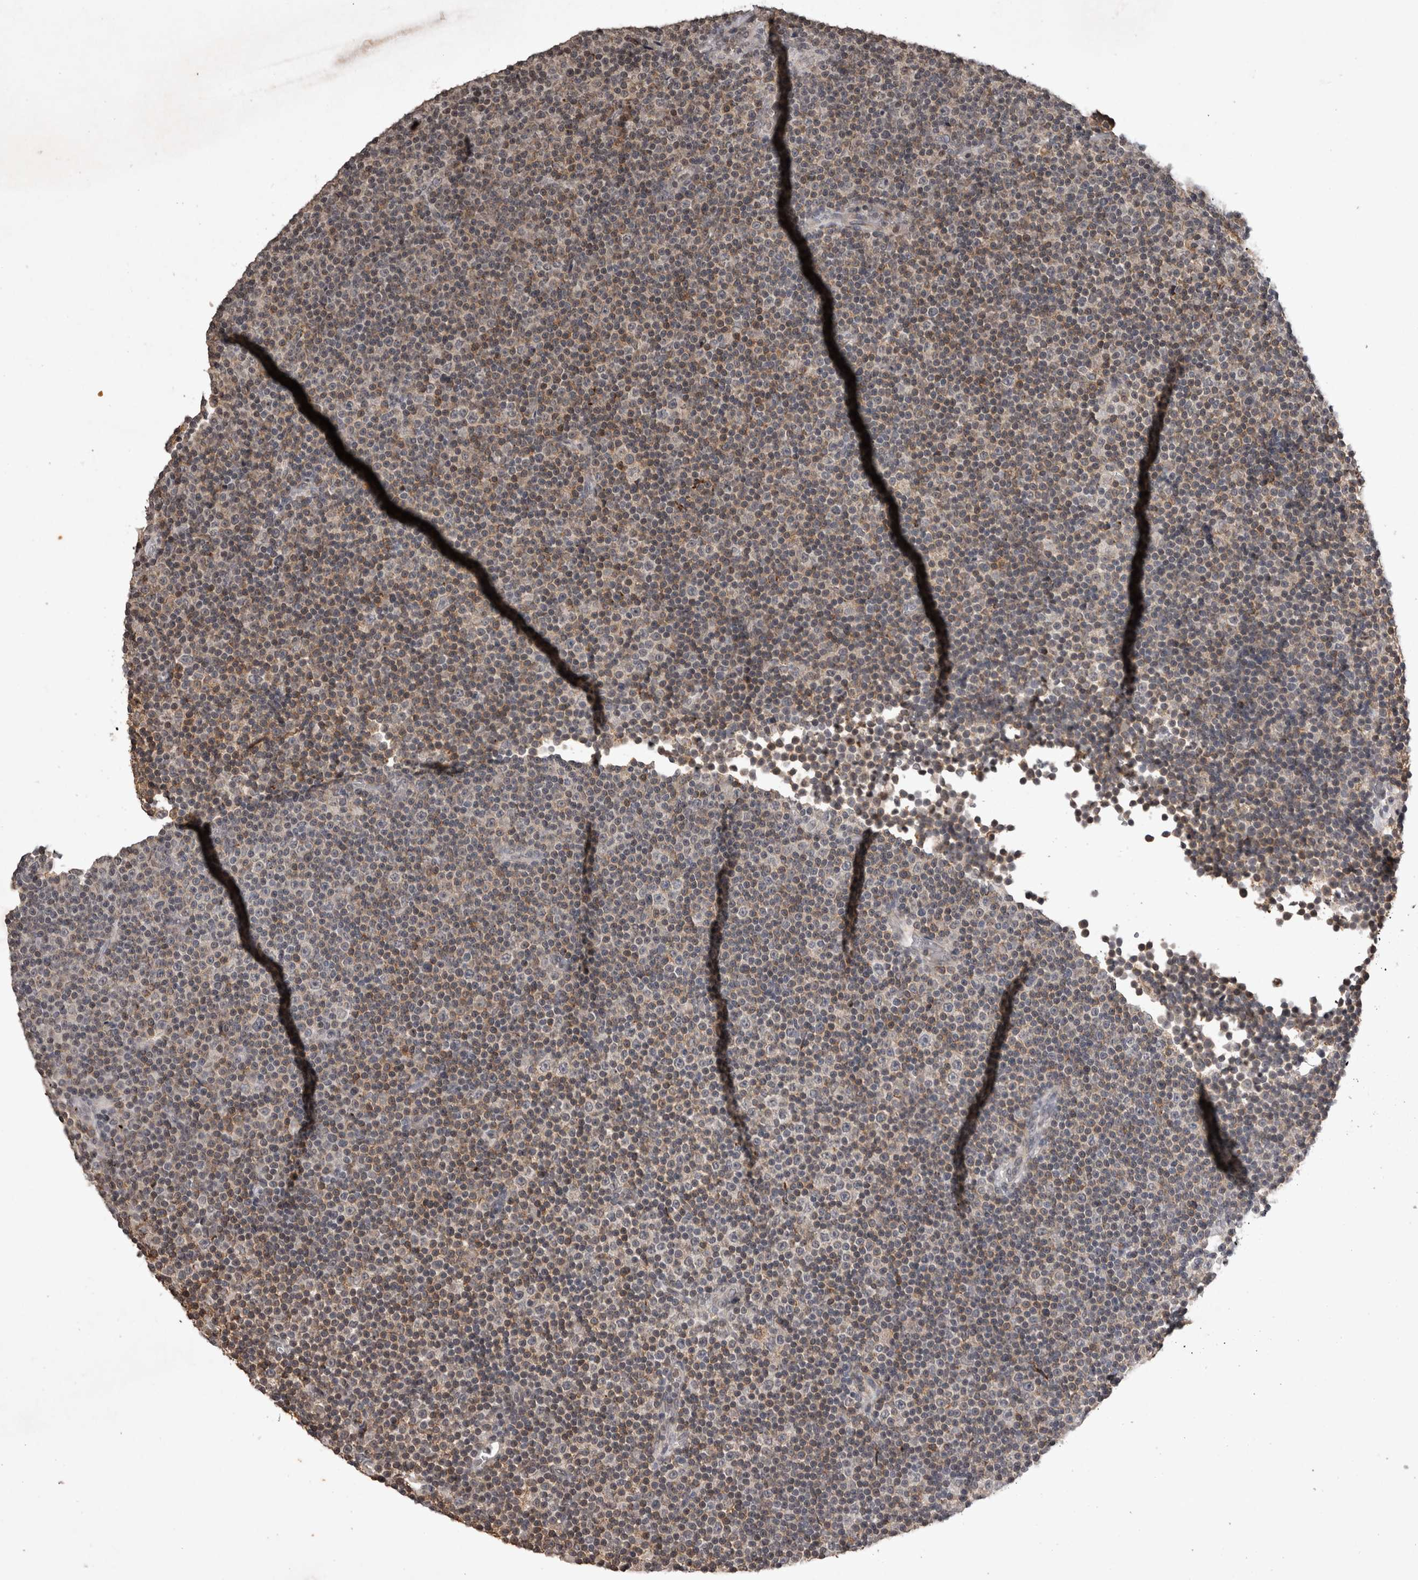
{"staining": {"intensity": "moderate", "quantity": "25%-75%", "location": "cytoplasmic/membranous"}, "tissue": "lymphoma", "cell_type": "Tumor cells", "image_type": "cancer", "snomed": [{"axis": "morphology", "description": "Malignant lymphoma, non-Hodgkin's type, Low grade"}, {"axis": "topography", "description": "Lymph node"}], "caption": "Immunohistochemical staining of malignant lymphoma, non-Hodgkin's type (low-grade) reveals moderate cytoplasmic/membranous protein staining in about 25%-75% of tumor cells.", "gene": "HRK", "patient": {"sex": "female", "age": 67}}